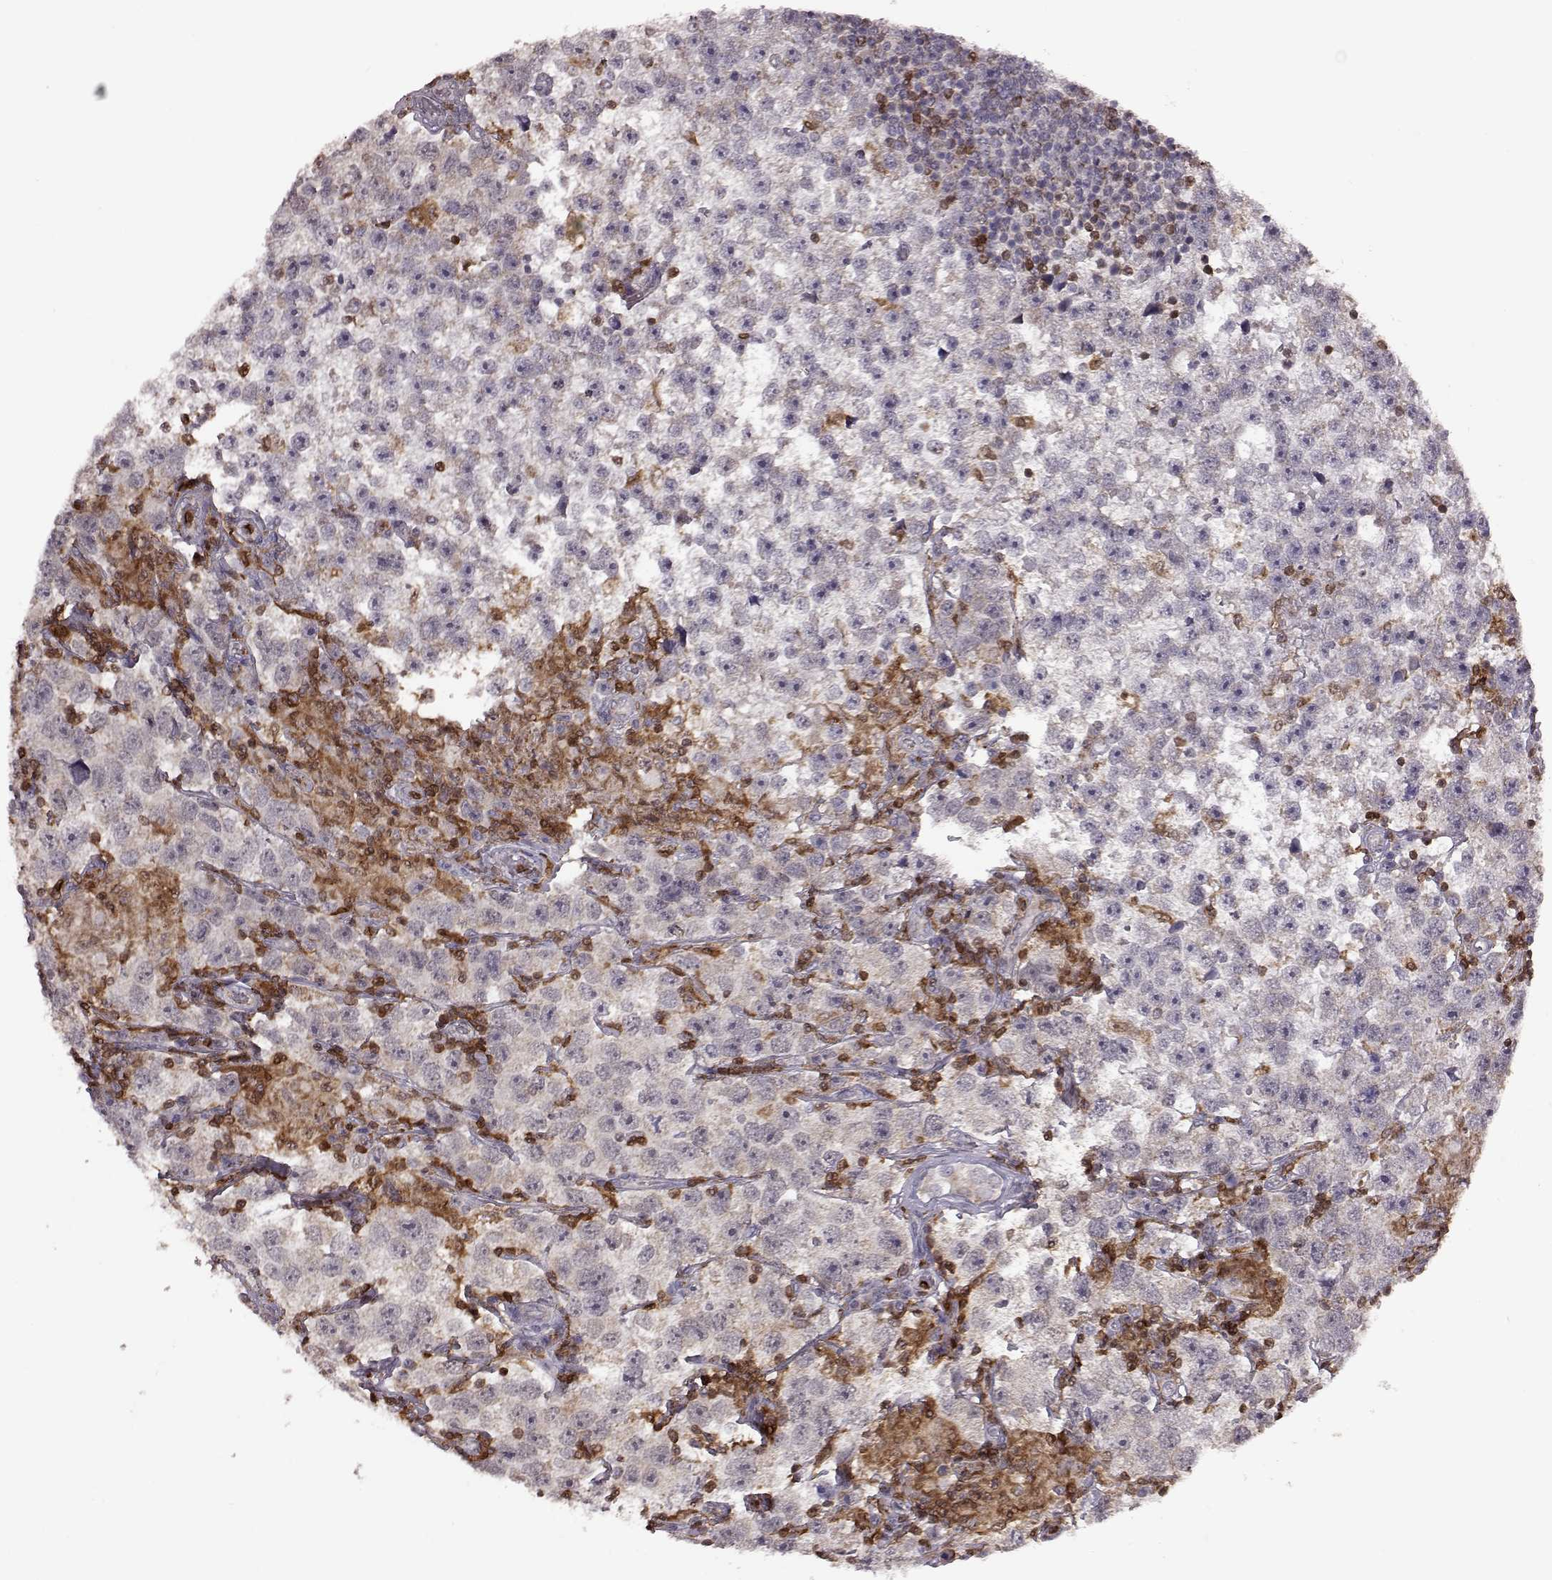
{"staining": {"intensity": "negative", "quantity": "none", "location": "none"}, "tissue": "testis cancer", "cell_type": "Tumor cells", "image_type": "cancer", "snomed": [{"axis": "morphology", "description": "Seminoma, NOS"}, {"axis": "topography", "description": "Testis"}], "caption": "A micrograph of human testis seminoma is negative for staining in tumor cells.", "gene": "DOK2", "patient": {"sex": "male", "age": 26}}